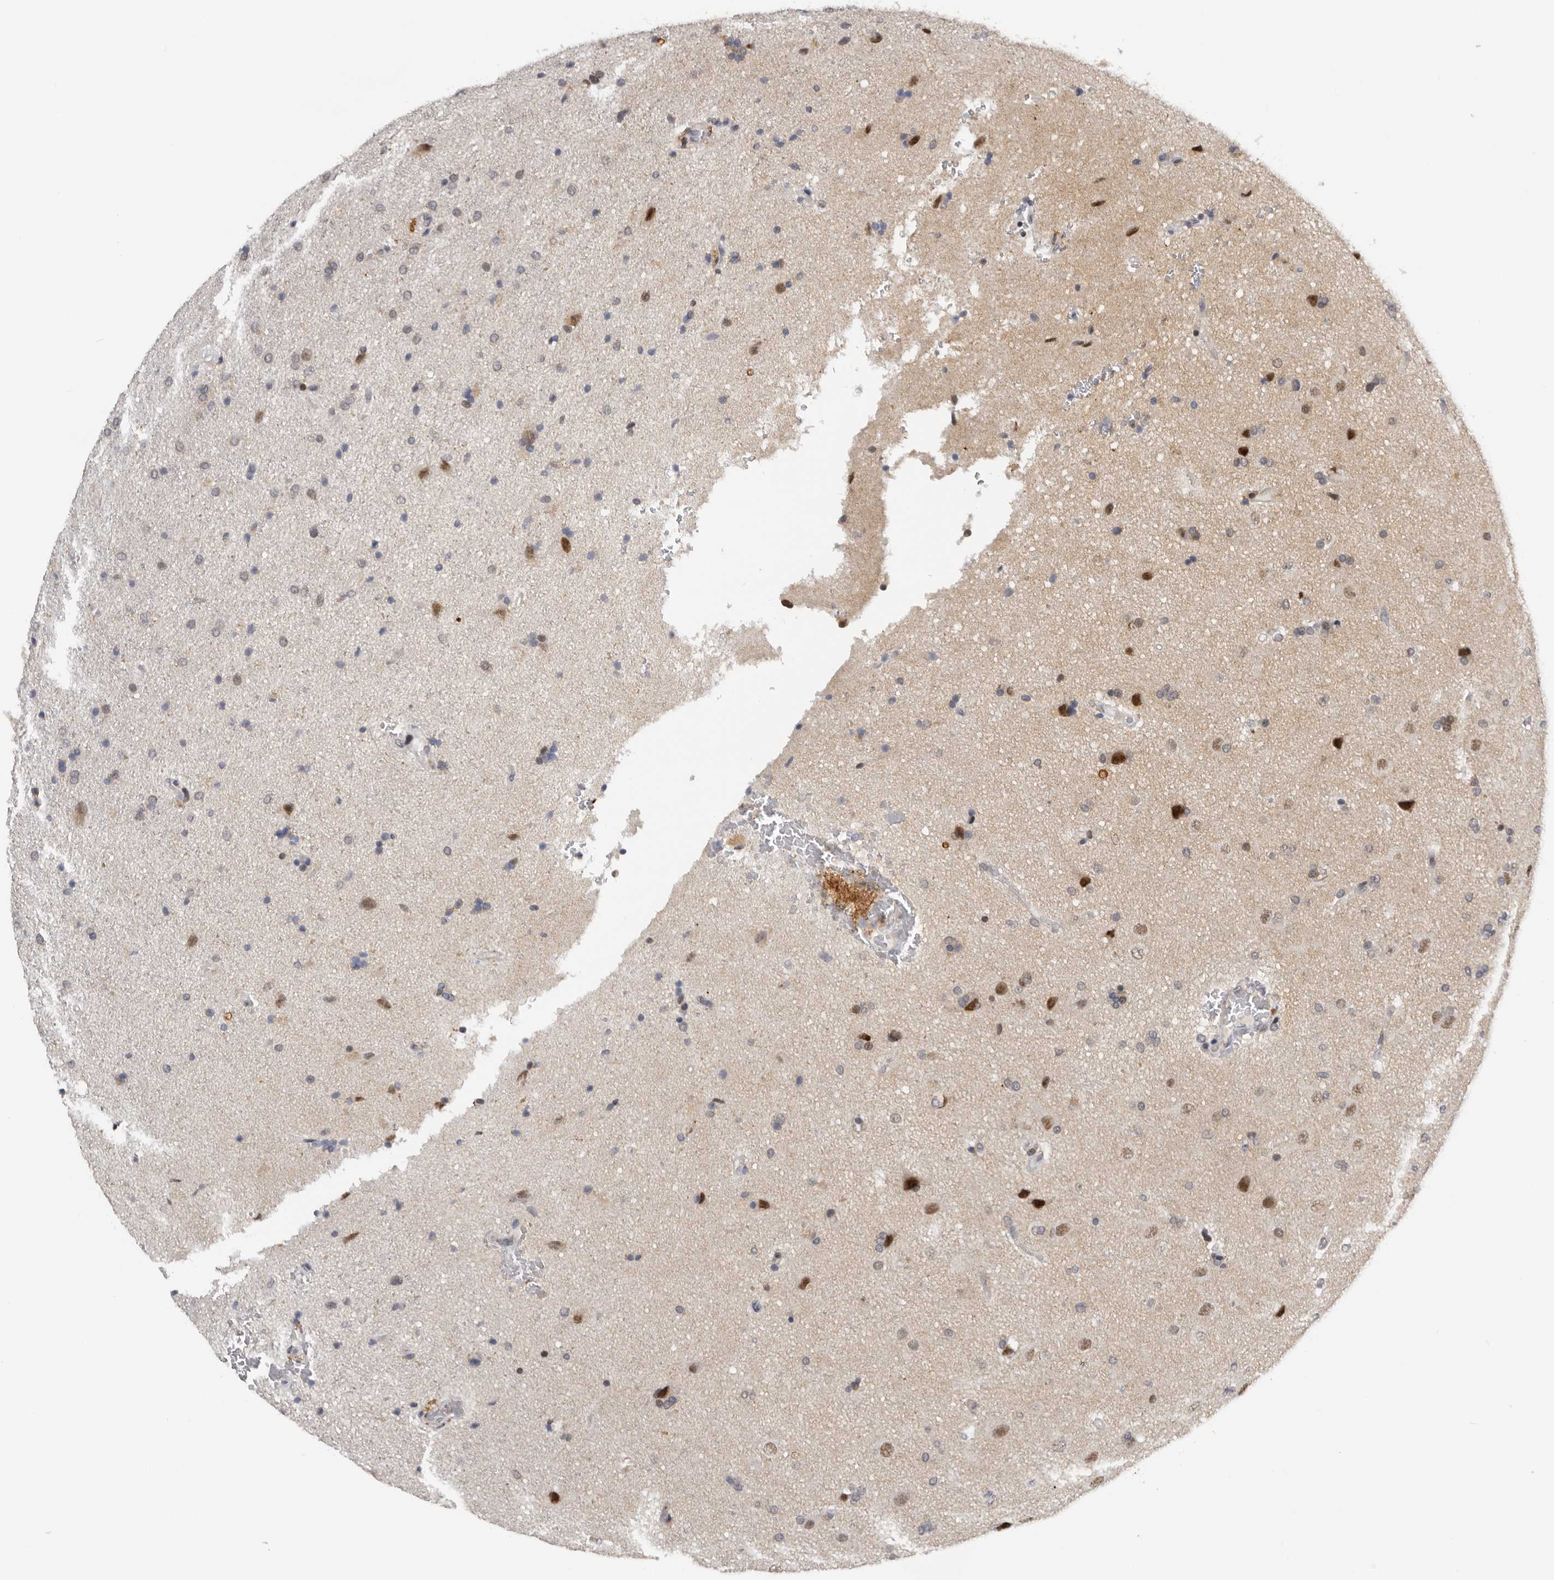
{"staining": {"intensity": "weak", "quantity": "<25%", "location": "nuclear"}, "tissue": "glioma", "cell_type": "Tumor cells", "image_type": "cancer", "snomed": [{"axis": "morphology", "description": "Glioma, malignant, High grade"}, {"axis": "topography", "description": "Brain"}], "caption": "Glioma was stained to show a protein in brown. There is no significant expression in tumor cells.", "gene": "KIF2B", "patient": {"sex": "male", "age": 72}}